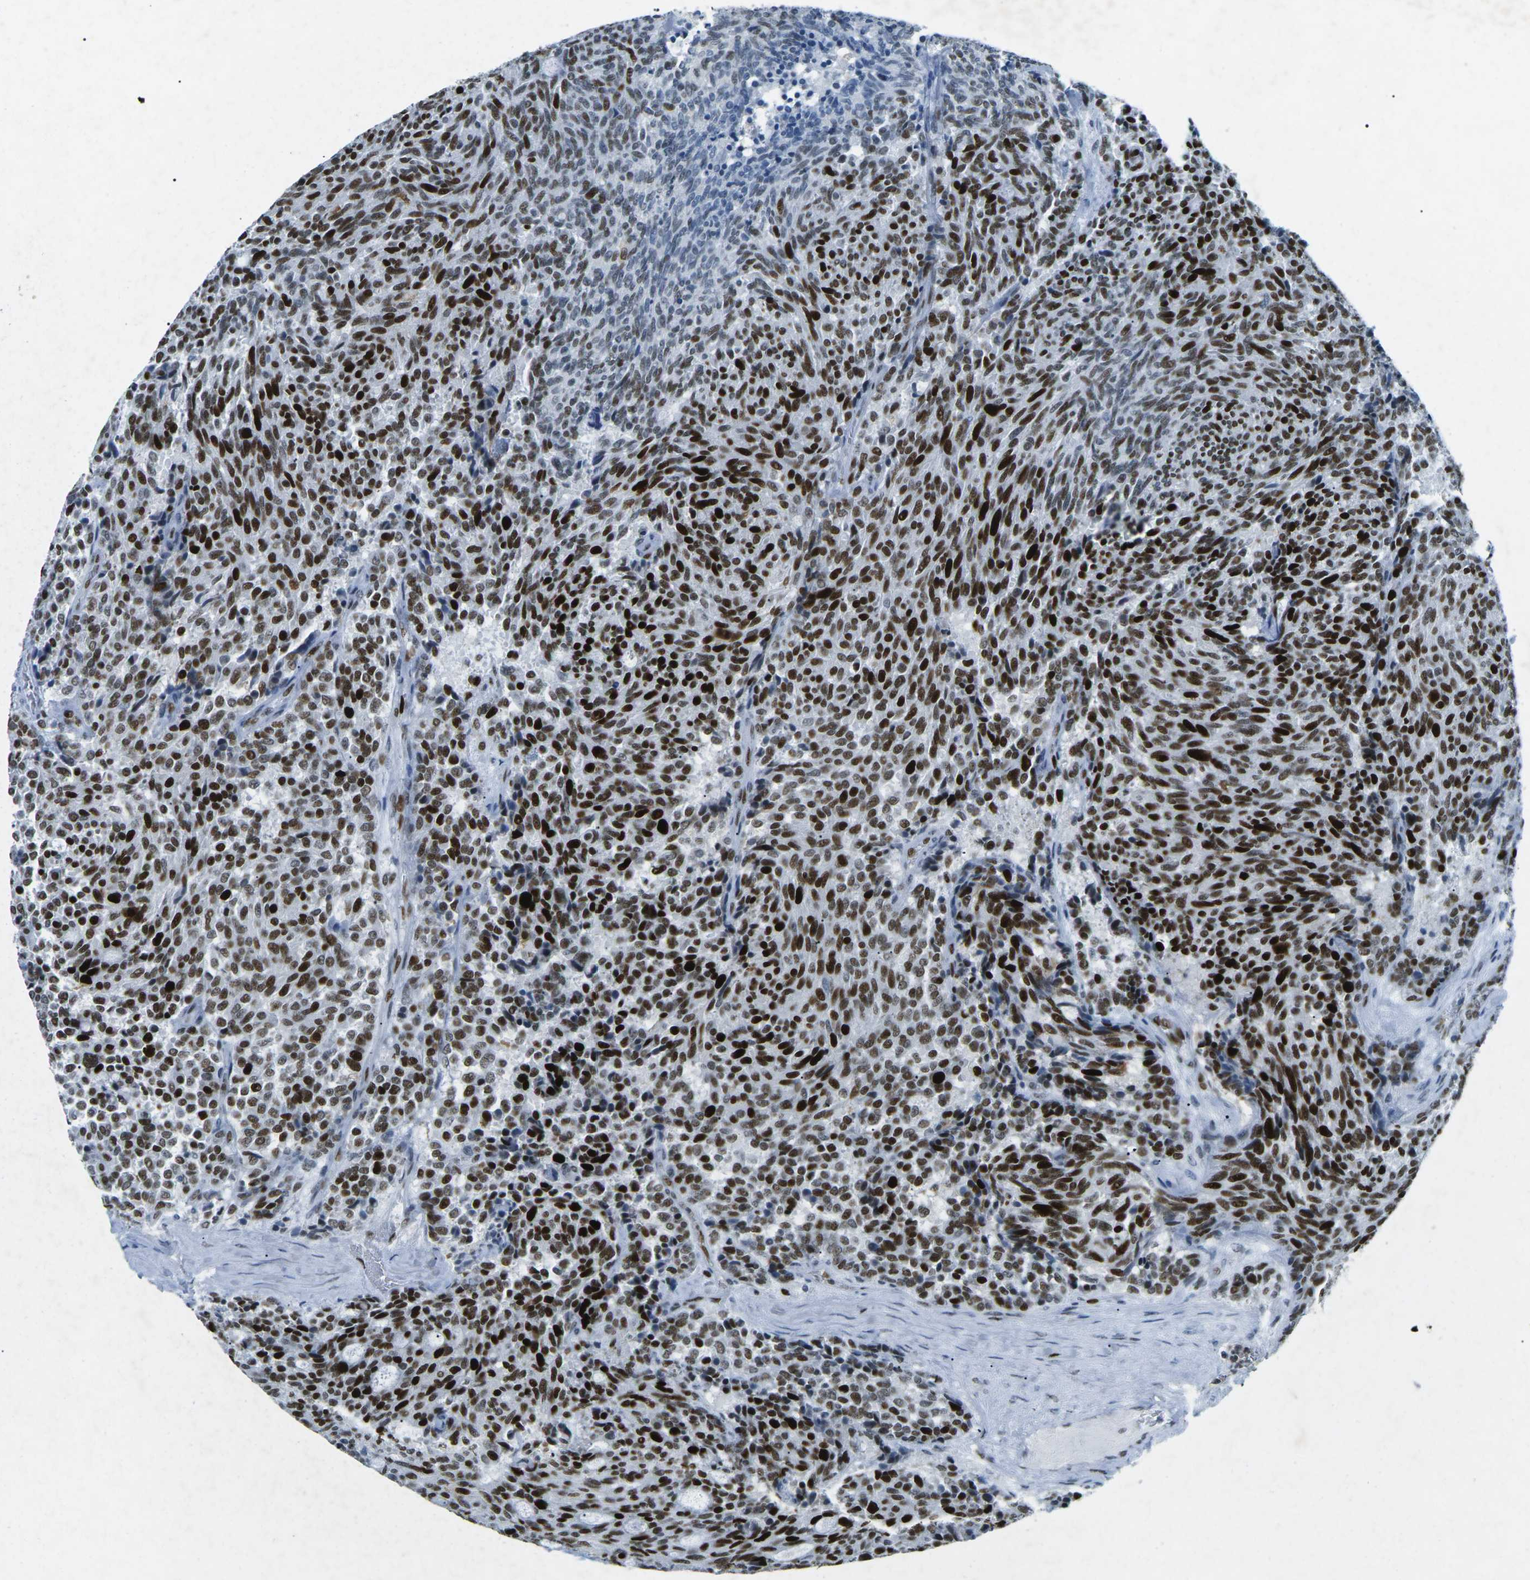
{"staining": {"intensity": "strong", "quantity": ">75%", "location": "nuclear"}, "tissue": "carcinoid", "cell_type": "Tumor cells", "image_type": "cancer", "snomed": [{"axis": "morphology", "description": "Carcinoid, malignant, NOS"}, {"axis": "topography", "description": "Pancreas"}], "caption": "This is a micrograph of IHC staining of malignant carcinoid, which shows strong expression in the nuclear of tumor cells.", "gene": "RB1", "patient": {"sex": "female", "age": 54}}